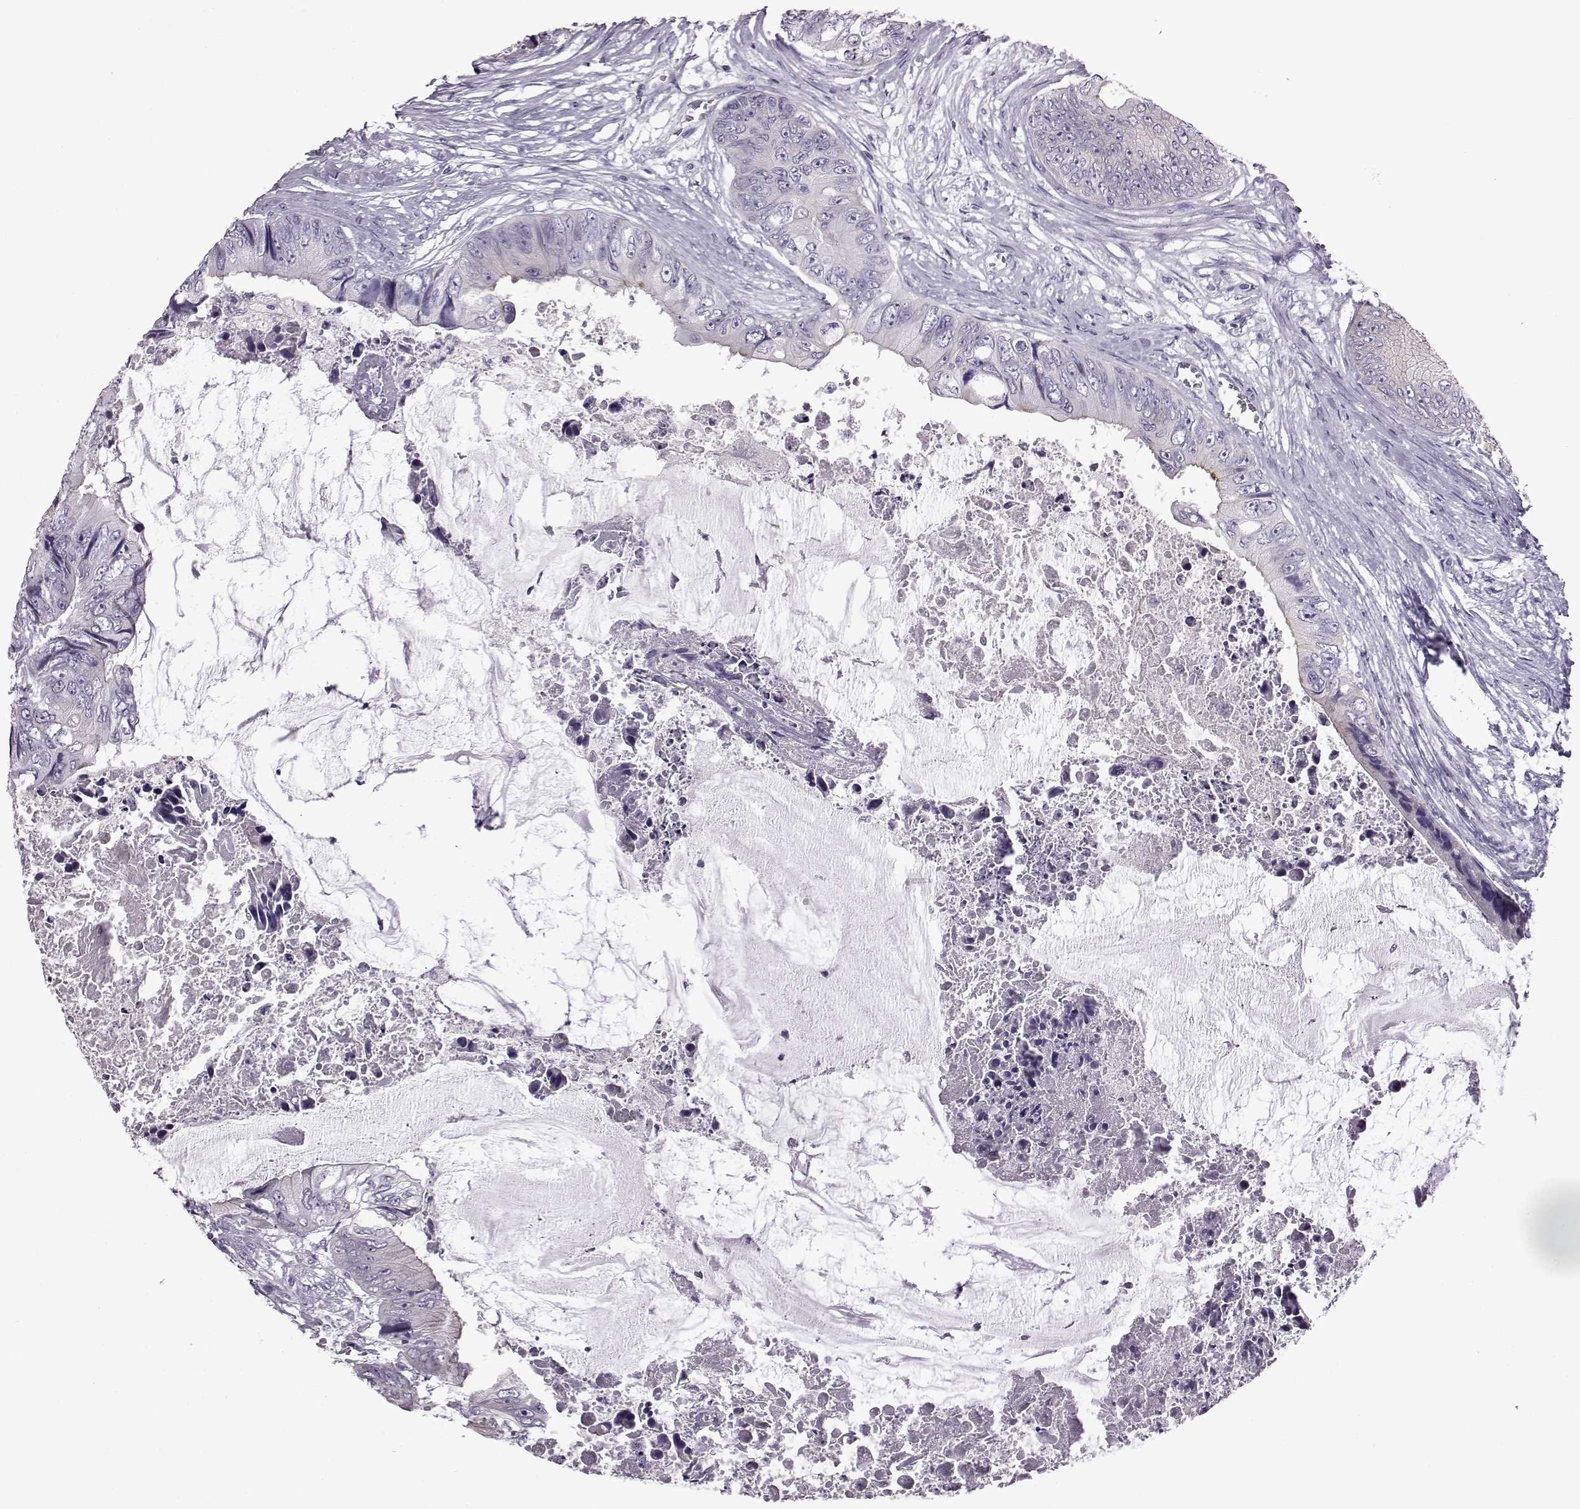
{"staining": {"intensity": "negative", "quantity": "none", "location": "none"}, "tissue": "colorectal cancer", "cell_type": "Tumor cells", "image_type": "cancer", "snomed": [{"axis": "morphology", "description": "Adenocarcinoma, NOS"}, {"axis": "topography", "description": "Rectum"}], "caption": "Micrograph shows no significant protein staining in tumor cells of colorectal cancer (adenocarcinoma). (Brightfield microscopy of DAB (3,3'-diaminobenzidine) immunohistochemistry at high magnification).", "gene": "SLC28A2", "patient": {"sex": "male", "age": 63}}